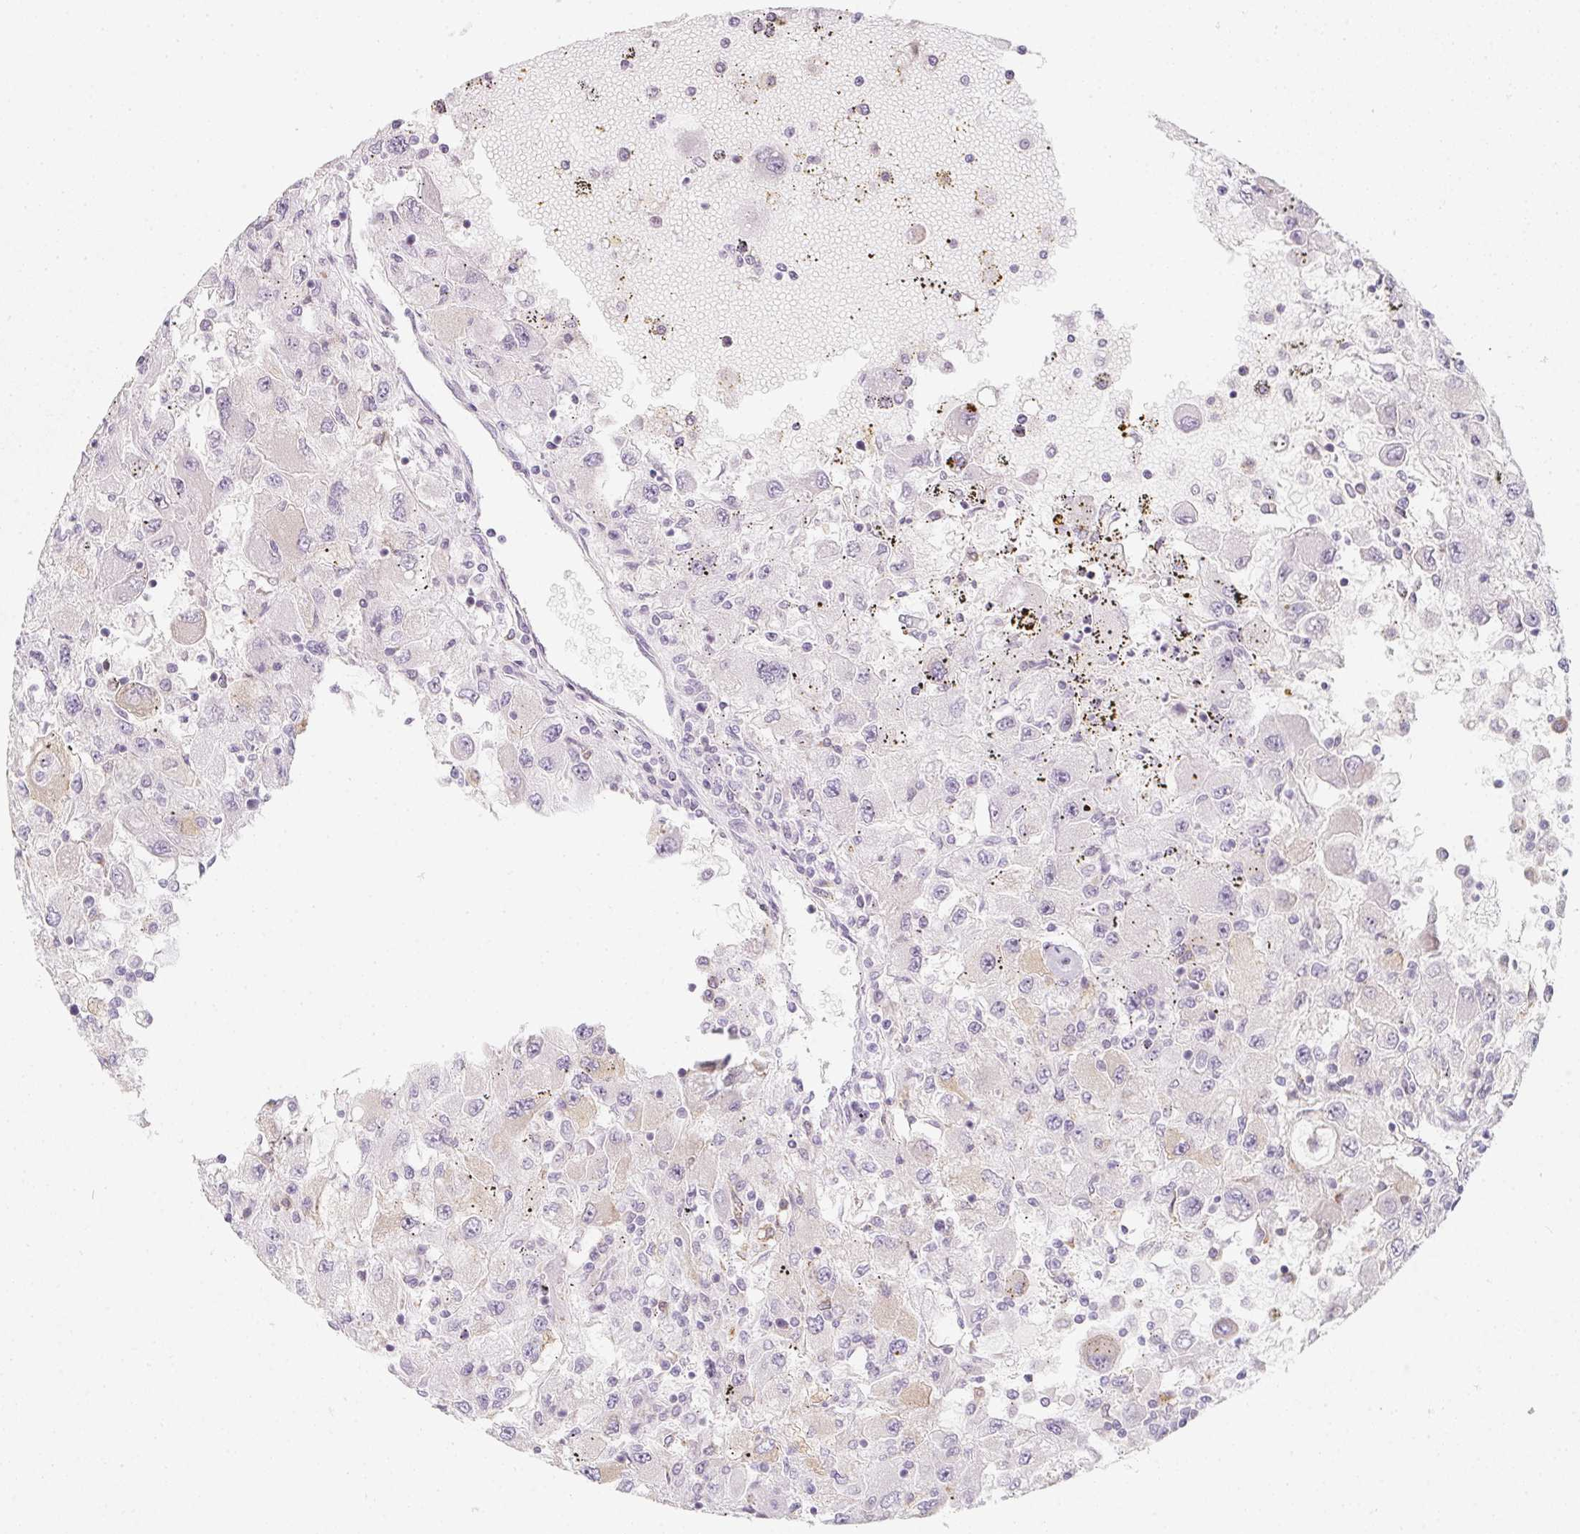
{"staining": {"intensity": "negative", "quantity": "none", "location": "none"}, "tissue": "renal cancer", "cell_type": "Tumor cells", "image_type": "cancer", "snomed": [{"axis": "morphology", "description": "Adenocarcinoma, NOS"}, {"axis": "topography", "description": "Kidney"}], "caption": "Renal adenocarcinoma stained for a protein using immunohistochemistry (IHC) shows no staining tumor cells.", "gene": "SOAT1", "patient": {"sex": "female", "age": 67}}